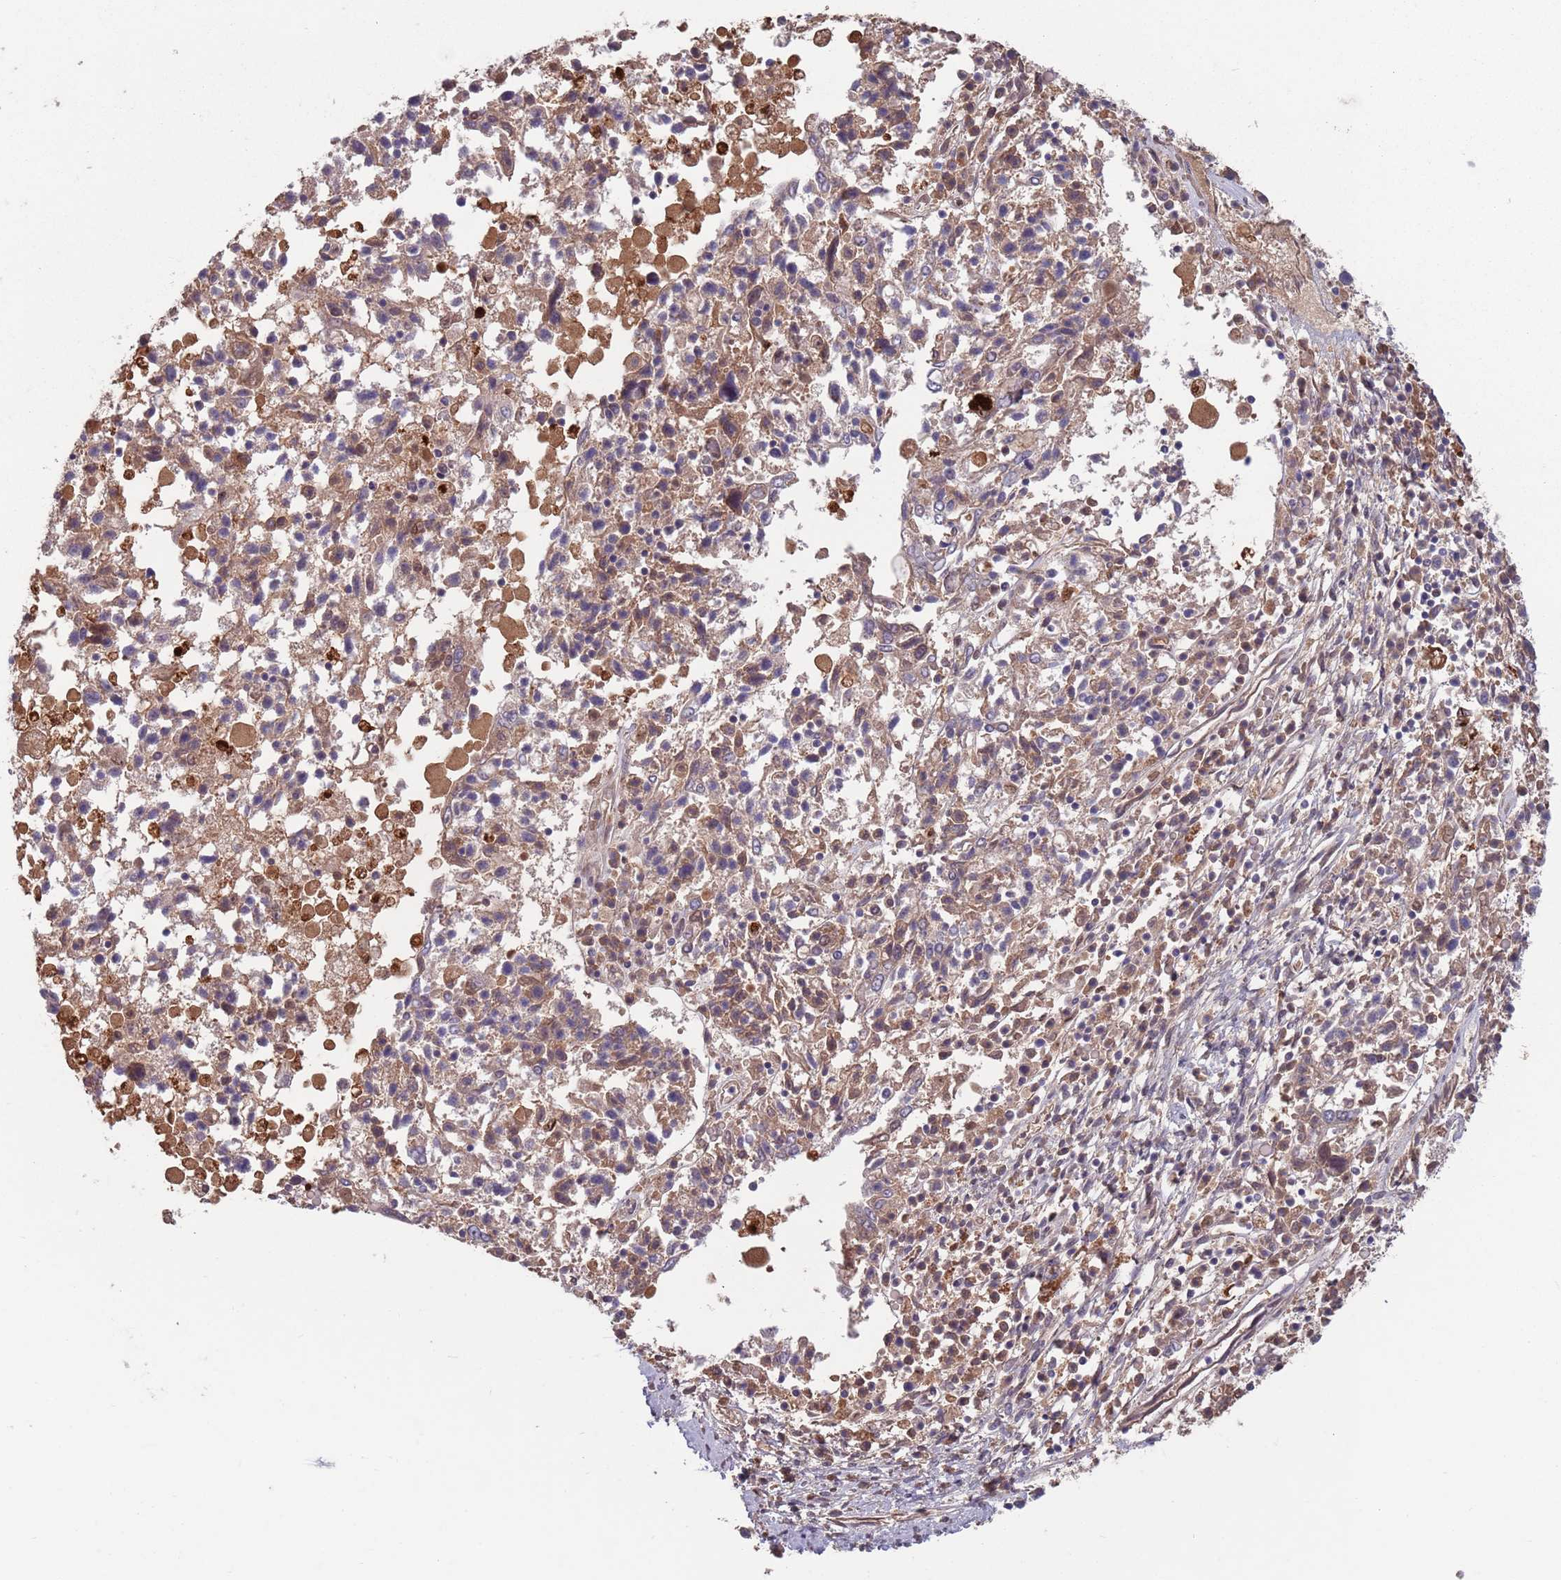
{"staining": {"intensity": "weak", "quantity": "<25%", "location": "cytoplasmic/membranous"}, "tissue": "ovarian cancer", "cell_type": "Tumor cells", "image_type": "cancer", "snomed": [{"axis": "morphology", "description": "Carcinoma, endometroid"}, {"axis": "topography", "description": "Ovary"}], "caption": "Micrograph shows no protein positivity in tumor cells of endometroid carcinoma (ovarian) tissue.", "gene": "TYW1", "patient": {"sex": "female", "age": 62}}